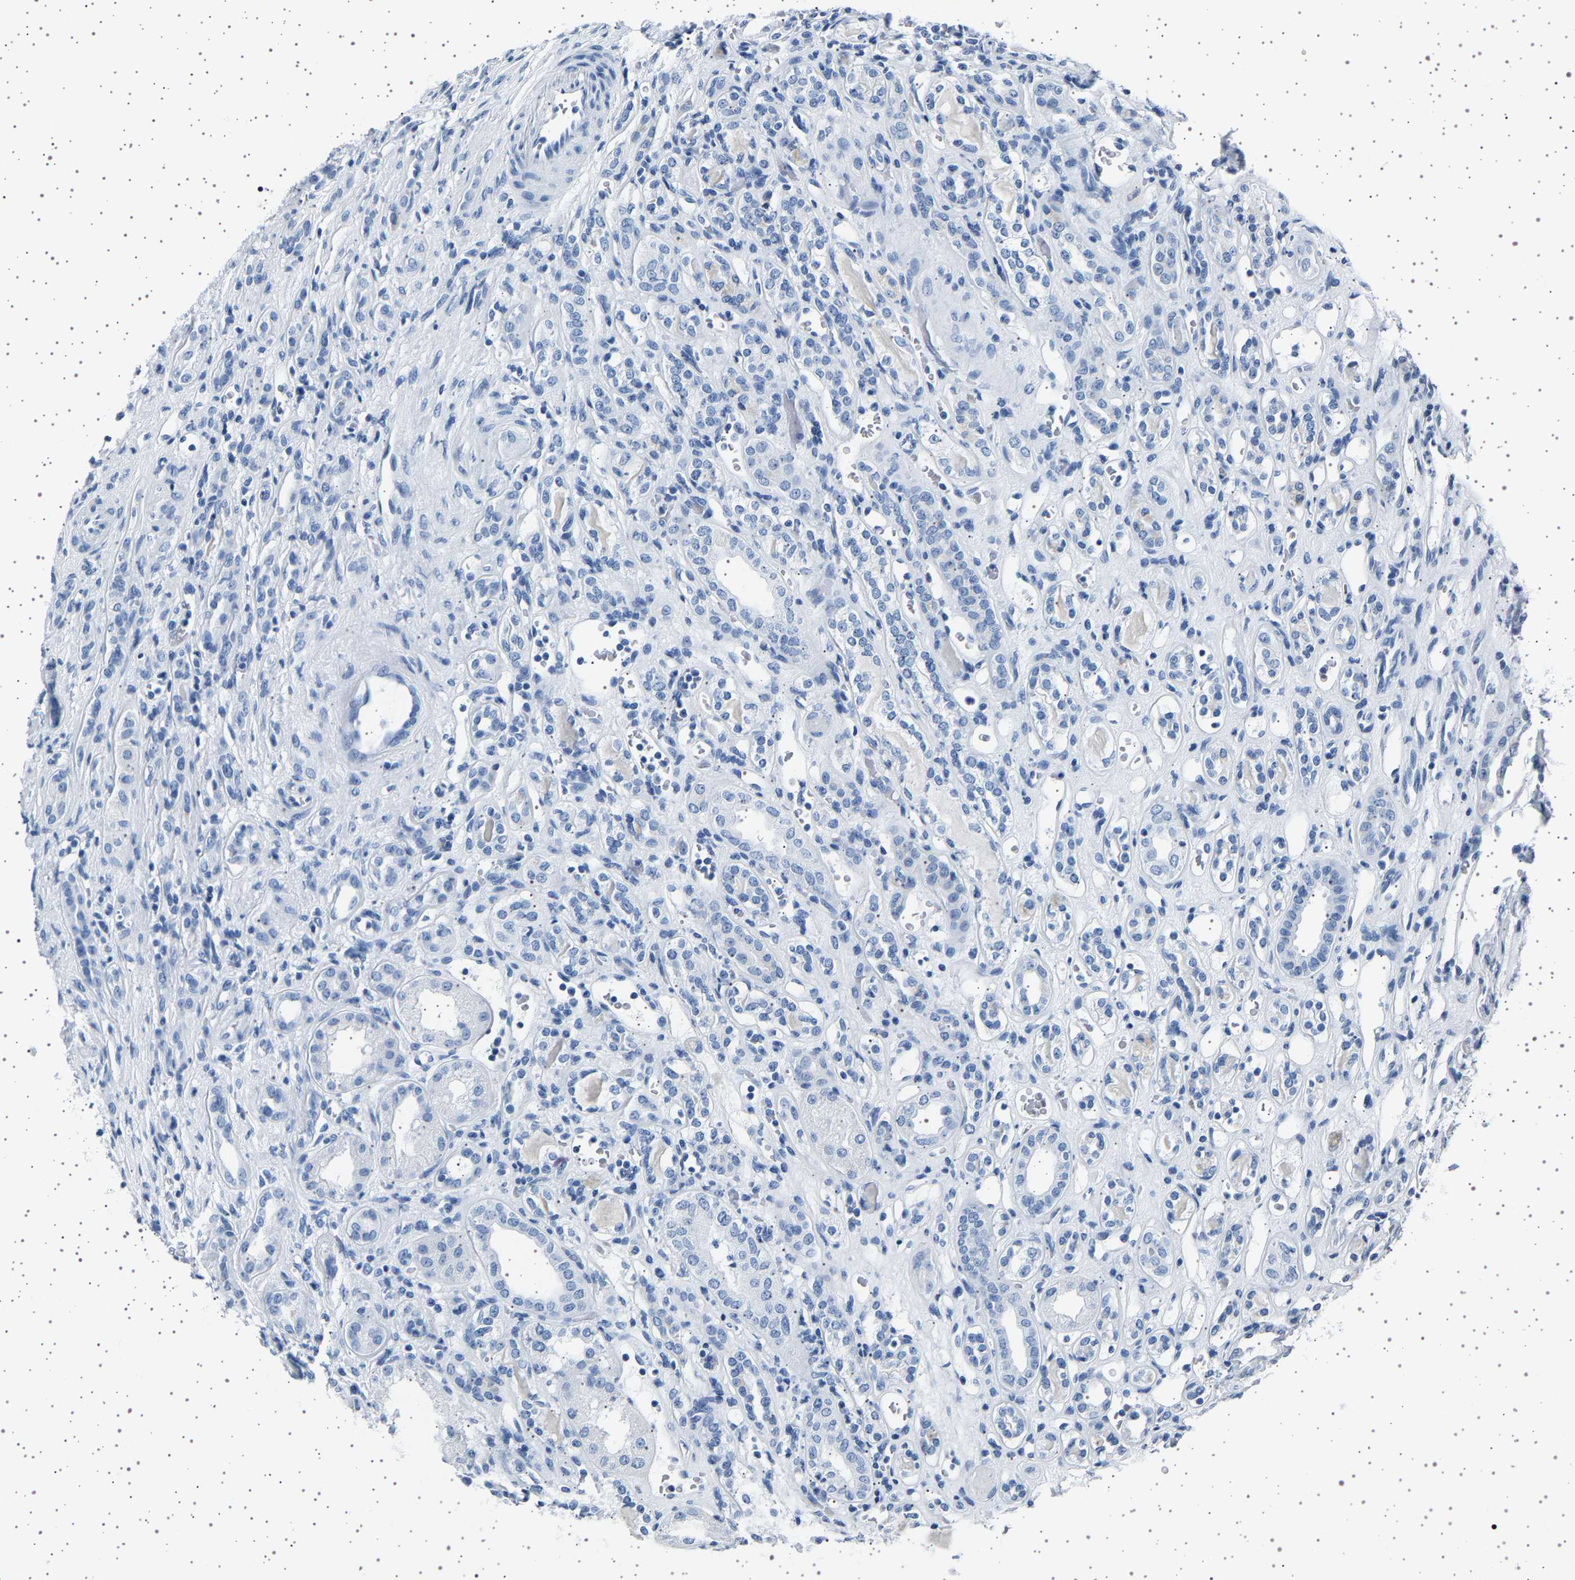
{"staining": {"intensity": "negative", "quantity": "none", "location": "none"}, "tissue": "renal cancer", "cell_type": "Tumor cells", "image_type": "cancer", "snomed": [{"axis": "morphology", "description": "Adenocarcinoma, NOS"}, {"axis": "topography", "description": "Kidney"}], "caption": "Immunohistochemistry image of human renal adenocarcinoma stained for a protein (brown), which displays no staining in tumor cells.", "gene": "TFF3", "patient": {"sex": "female", "age": 60}}